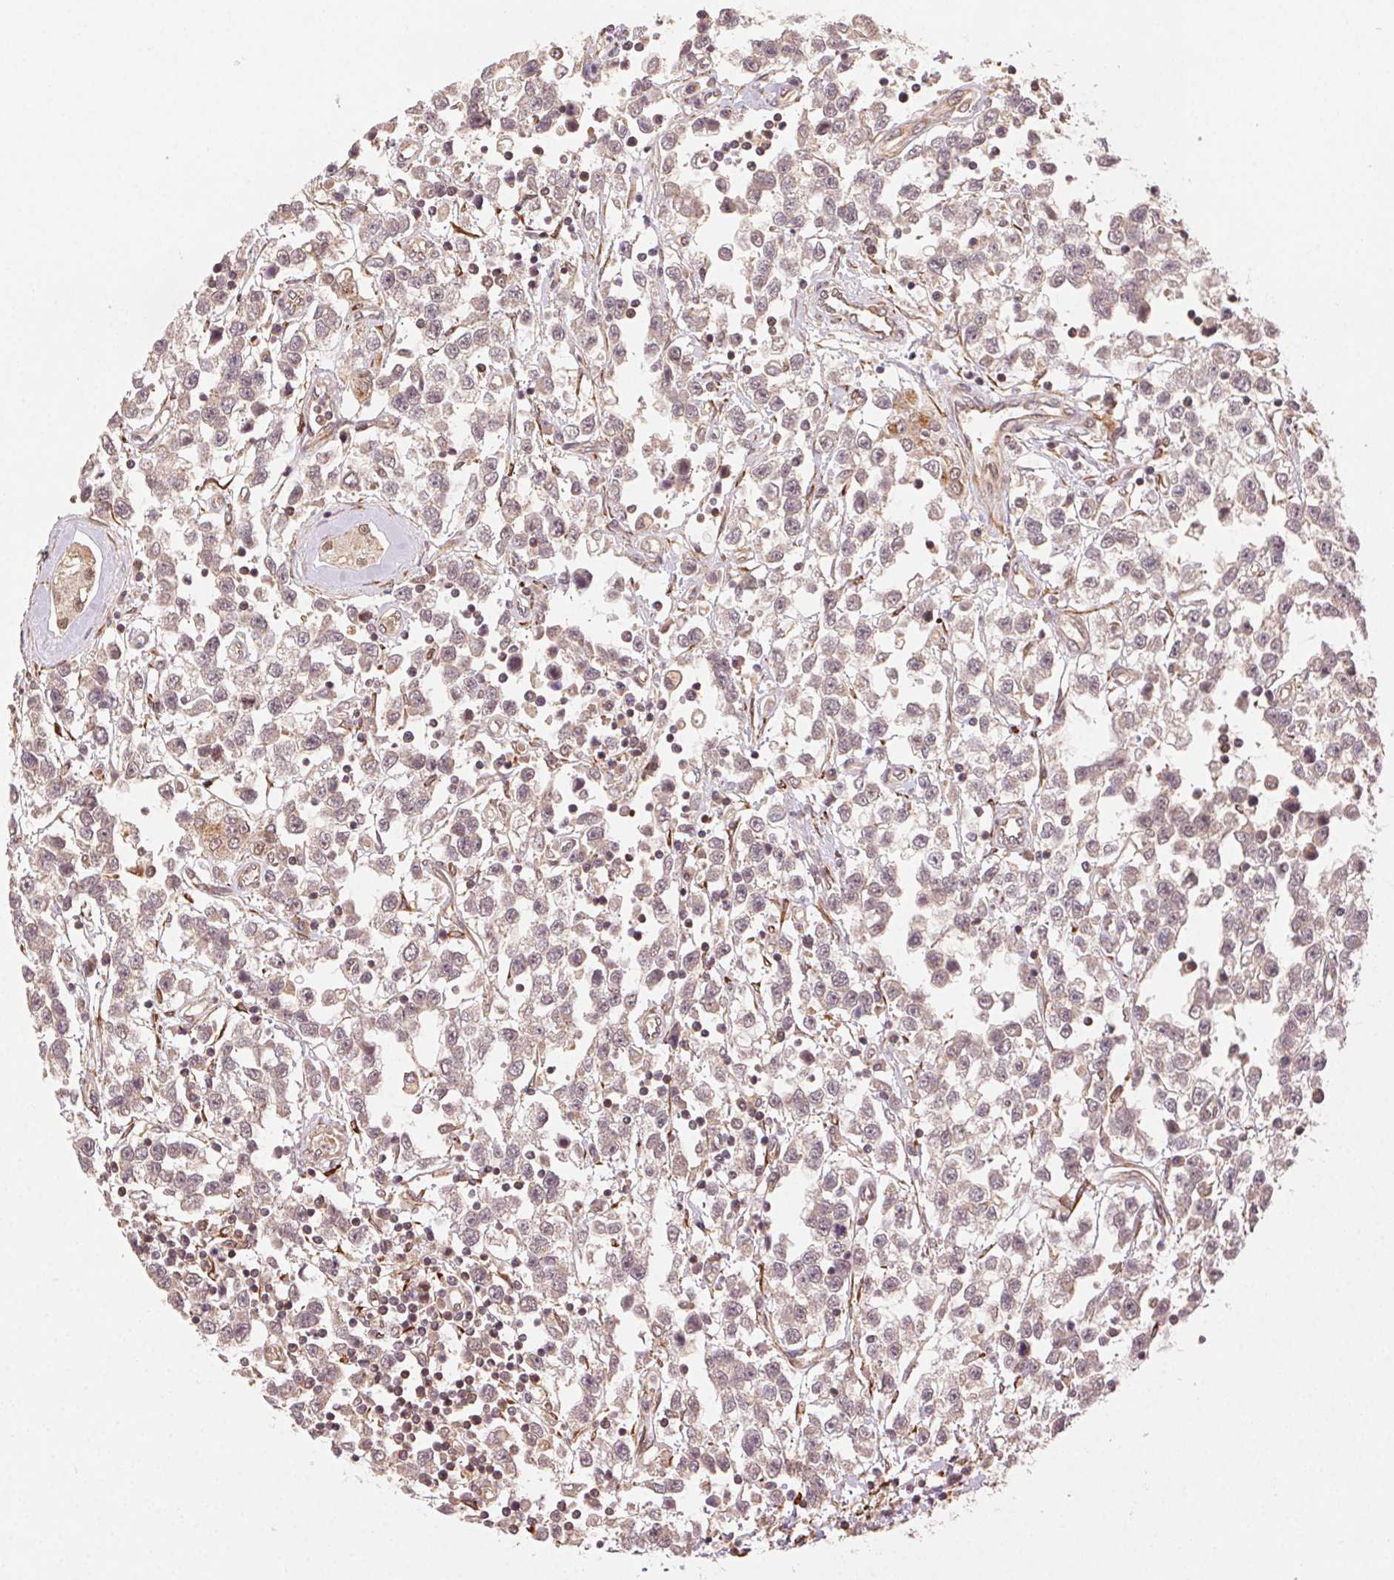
{"staining": {"intensity": "weak", "quantity": ">75%", "location": "cytoplasmic/membranous"}, "tissue": "testis cancer", "cell_type": "Tumor cells", "image_type": "cancer", "snomed": [{"axis": "morphology", "description": "Seminoma, NOS"}, {"axis": "topography", "description": "Testis"}], "caption": "Seminoma (testis) stained with DAB IHC demonstrates low levels of weak cytoplasmic/membranous positivity in approximately >75% of tumor cells. (Stains: DAB (3,3'-diaminobenzidine) in brown, nuclei in blue, Microscopy: brightfield microscopy at high magnification).", "gene": "KLHL15", "patient": {"sex": "male", "age": 34}}